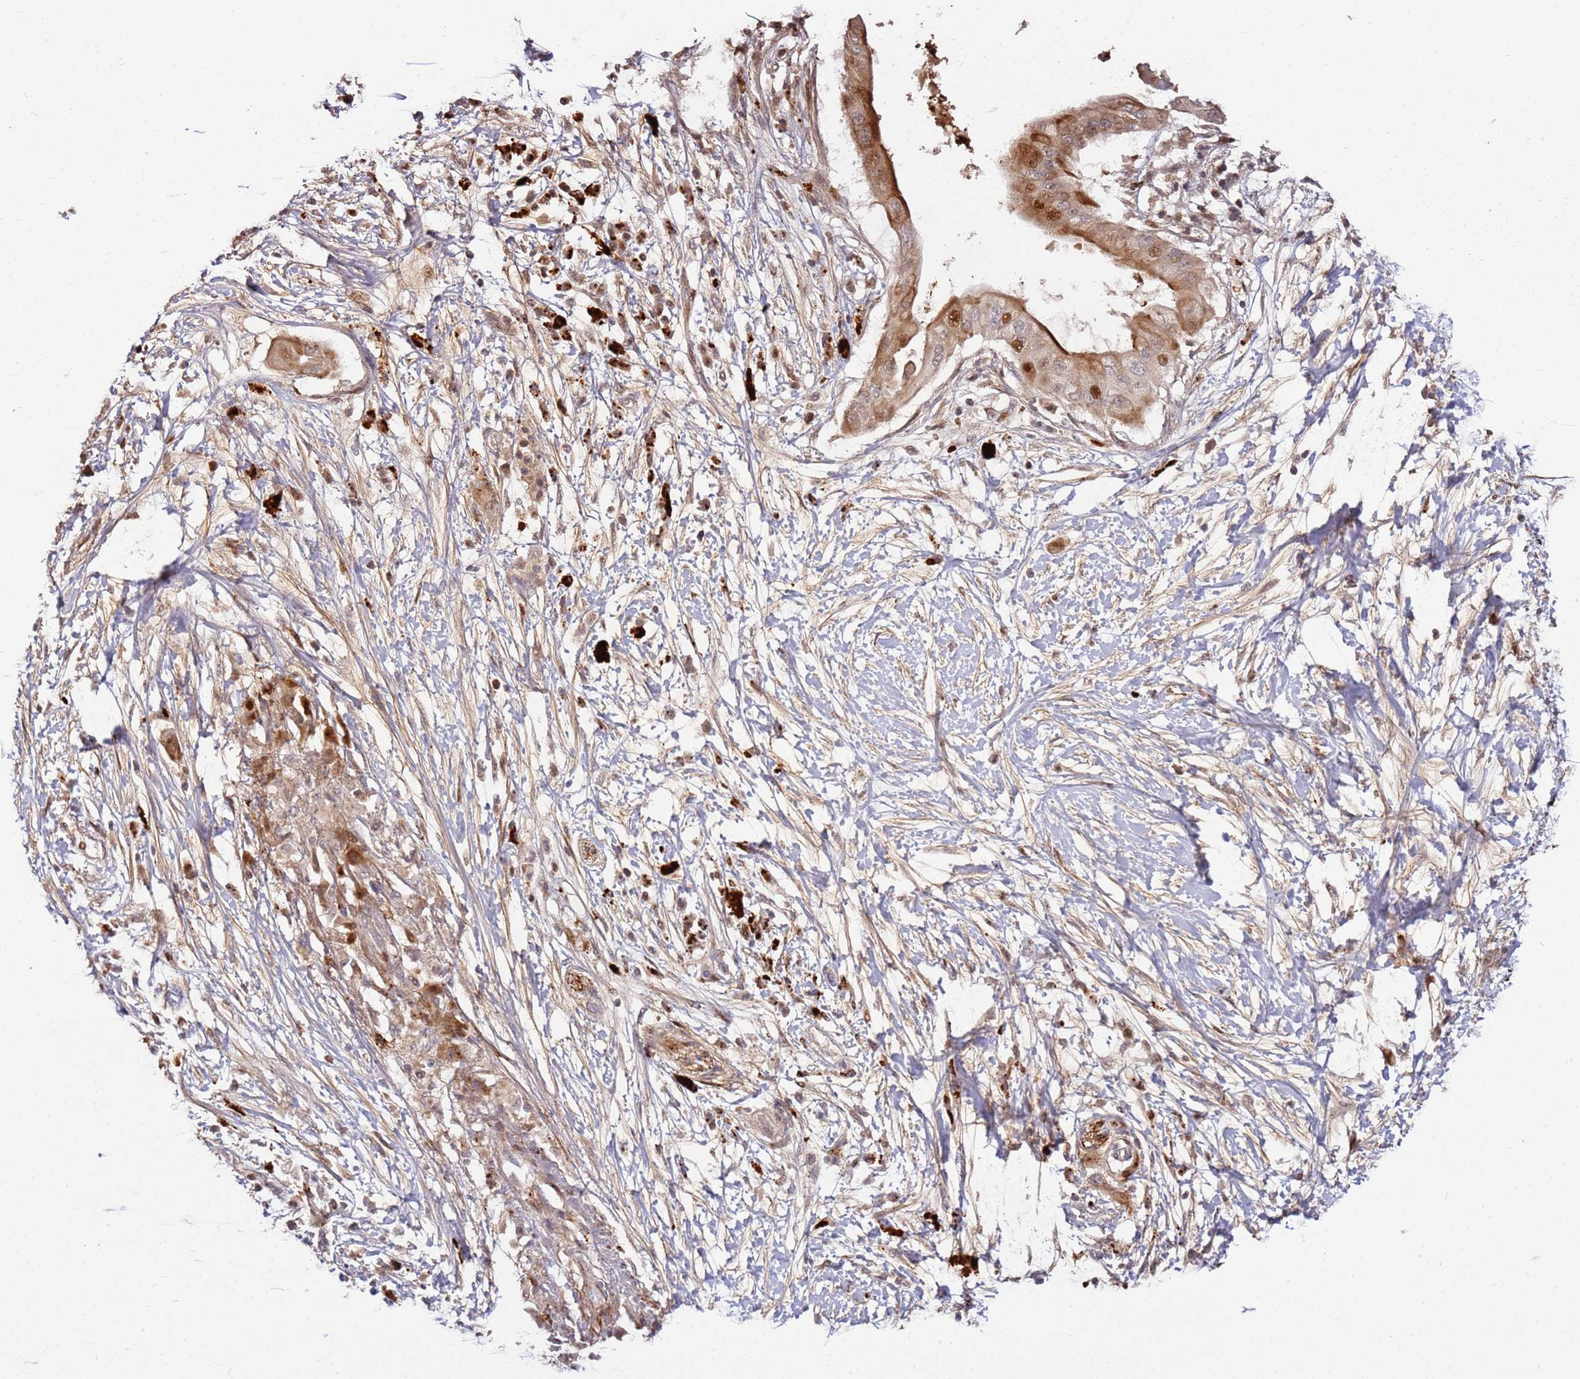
{"staining": {"intensity": "moderate", "quantity": "25%-75%", "location": "cytoplasmic/membranous,nuclear"}, "tissue": "pancreatic cancer", "cell_type": "Tumor cells", "image_type": "cancer", "snomed": [{"axis": "morphology", "description": "Adenocarcinoma, NOS"}, {"axis": "topography", "description": "Pancreas"}], "caption": "Immunohistochemistry (IHC) photomicrograph of pancreatic cancer stained for a protein (brown), which displays medium levels of moderate cytoplasmic/membranous and nuclear staining in approximately 25%-75% of tumor cells.", "gene": "RHBDL1", "patient": {"sex": "male", "age": 68}}